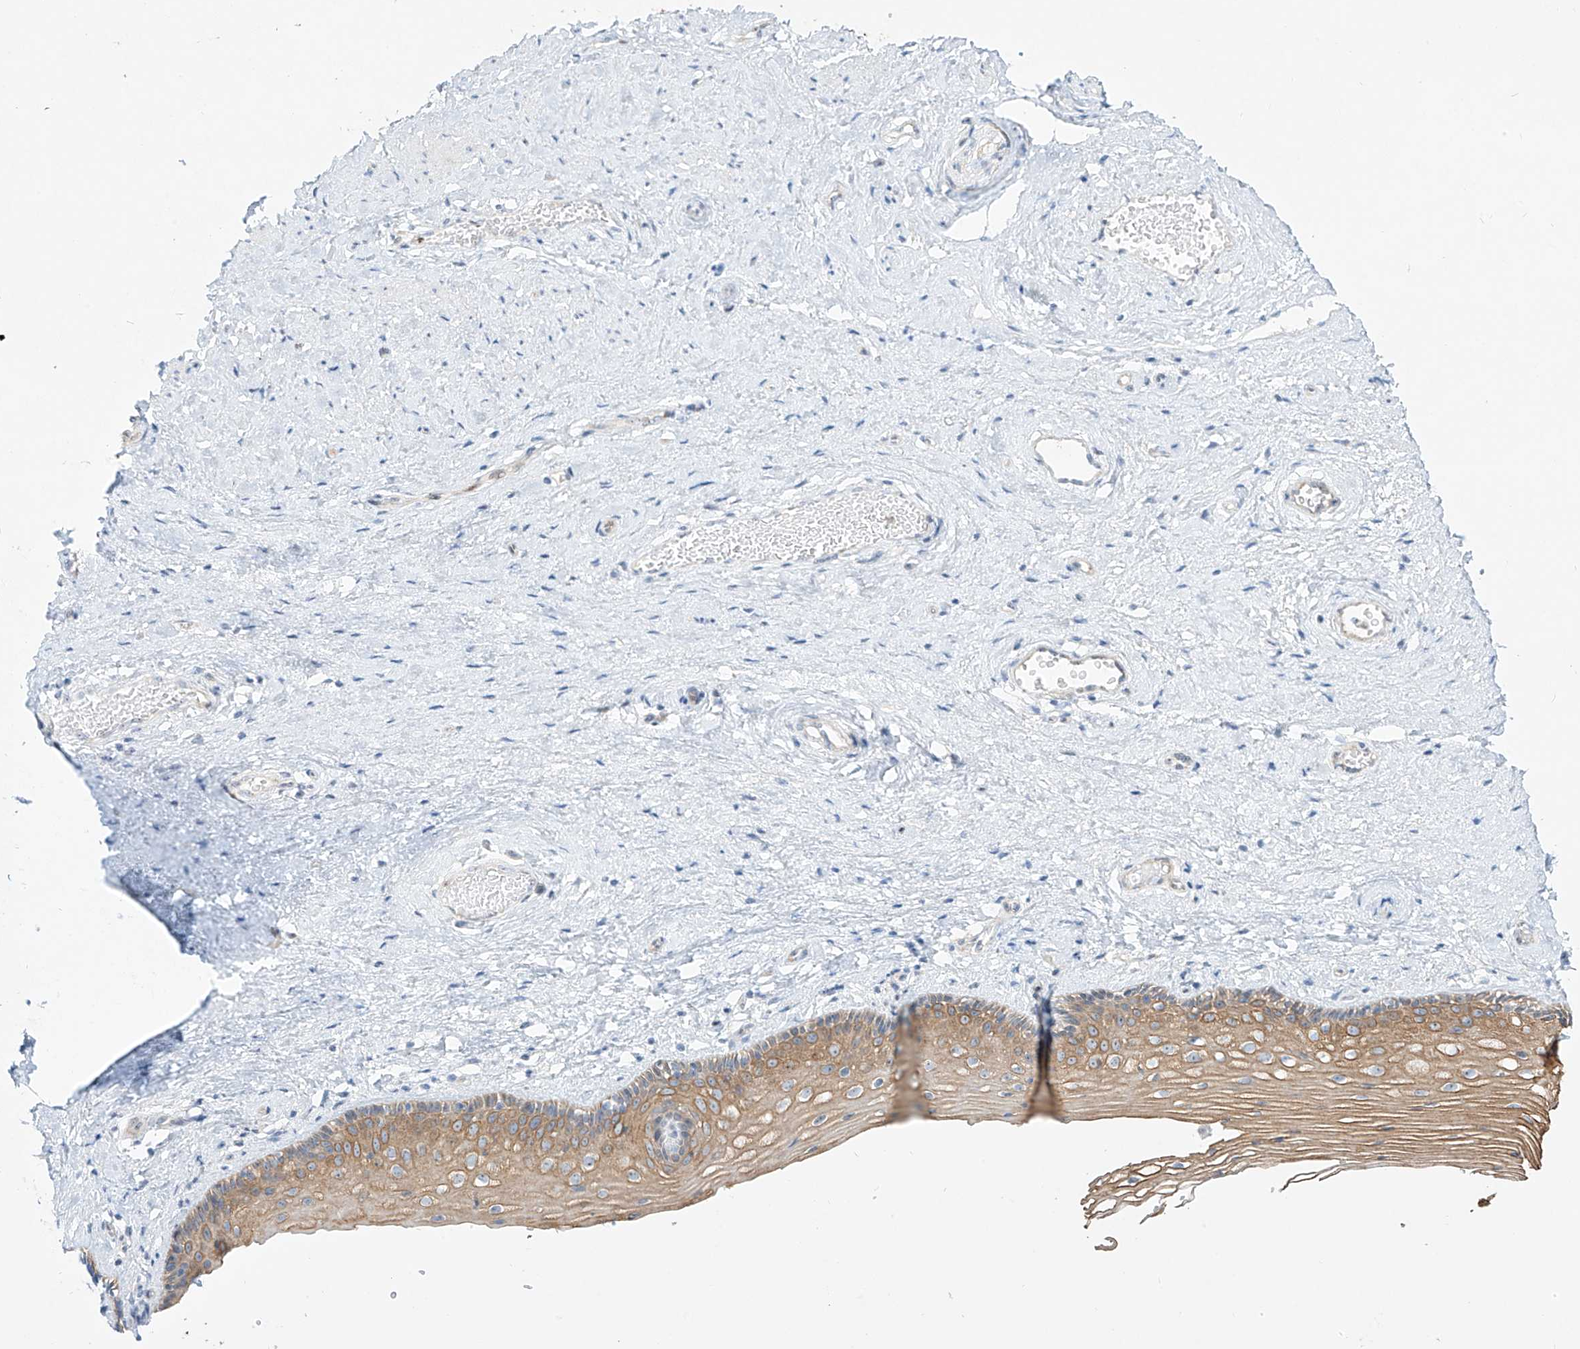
{"staining": {"intensity": "moderate", "quantity": "25%-75%", "location": "cytoplasmic/membranous"}, "tissue": "vagina", "cell_type": "Squamous epithelial cells", "image_type": "normal", "snomed": [{"axis": "morphology", "description": "Normal tissue, NOS"}, {"axis": "topography", "description": "Vagina"}], "caption": "Immunohistochemical staining of benign vagina reveals medium levels of moderate cytoplasmic/membranous expression in approximately 25%-75% of squamous epithelial cells.", "gene": "SNU13", "patient": {"sex": "female", "age": 46}}